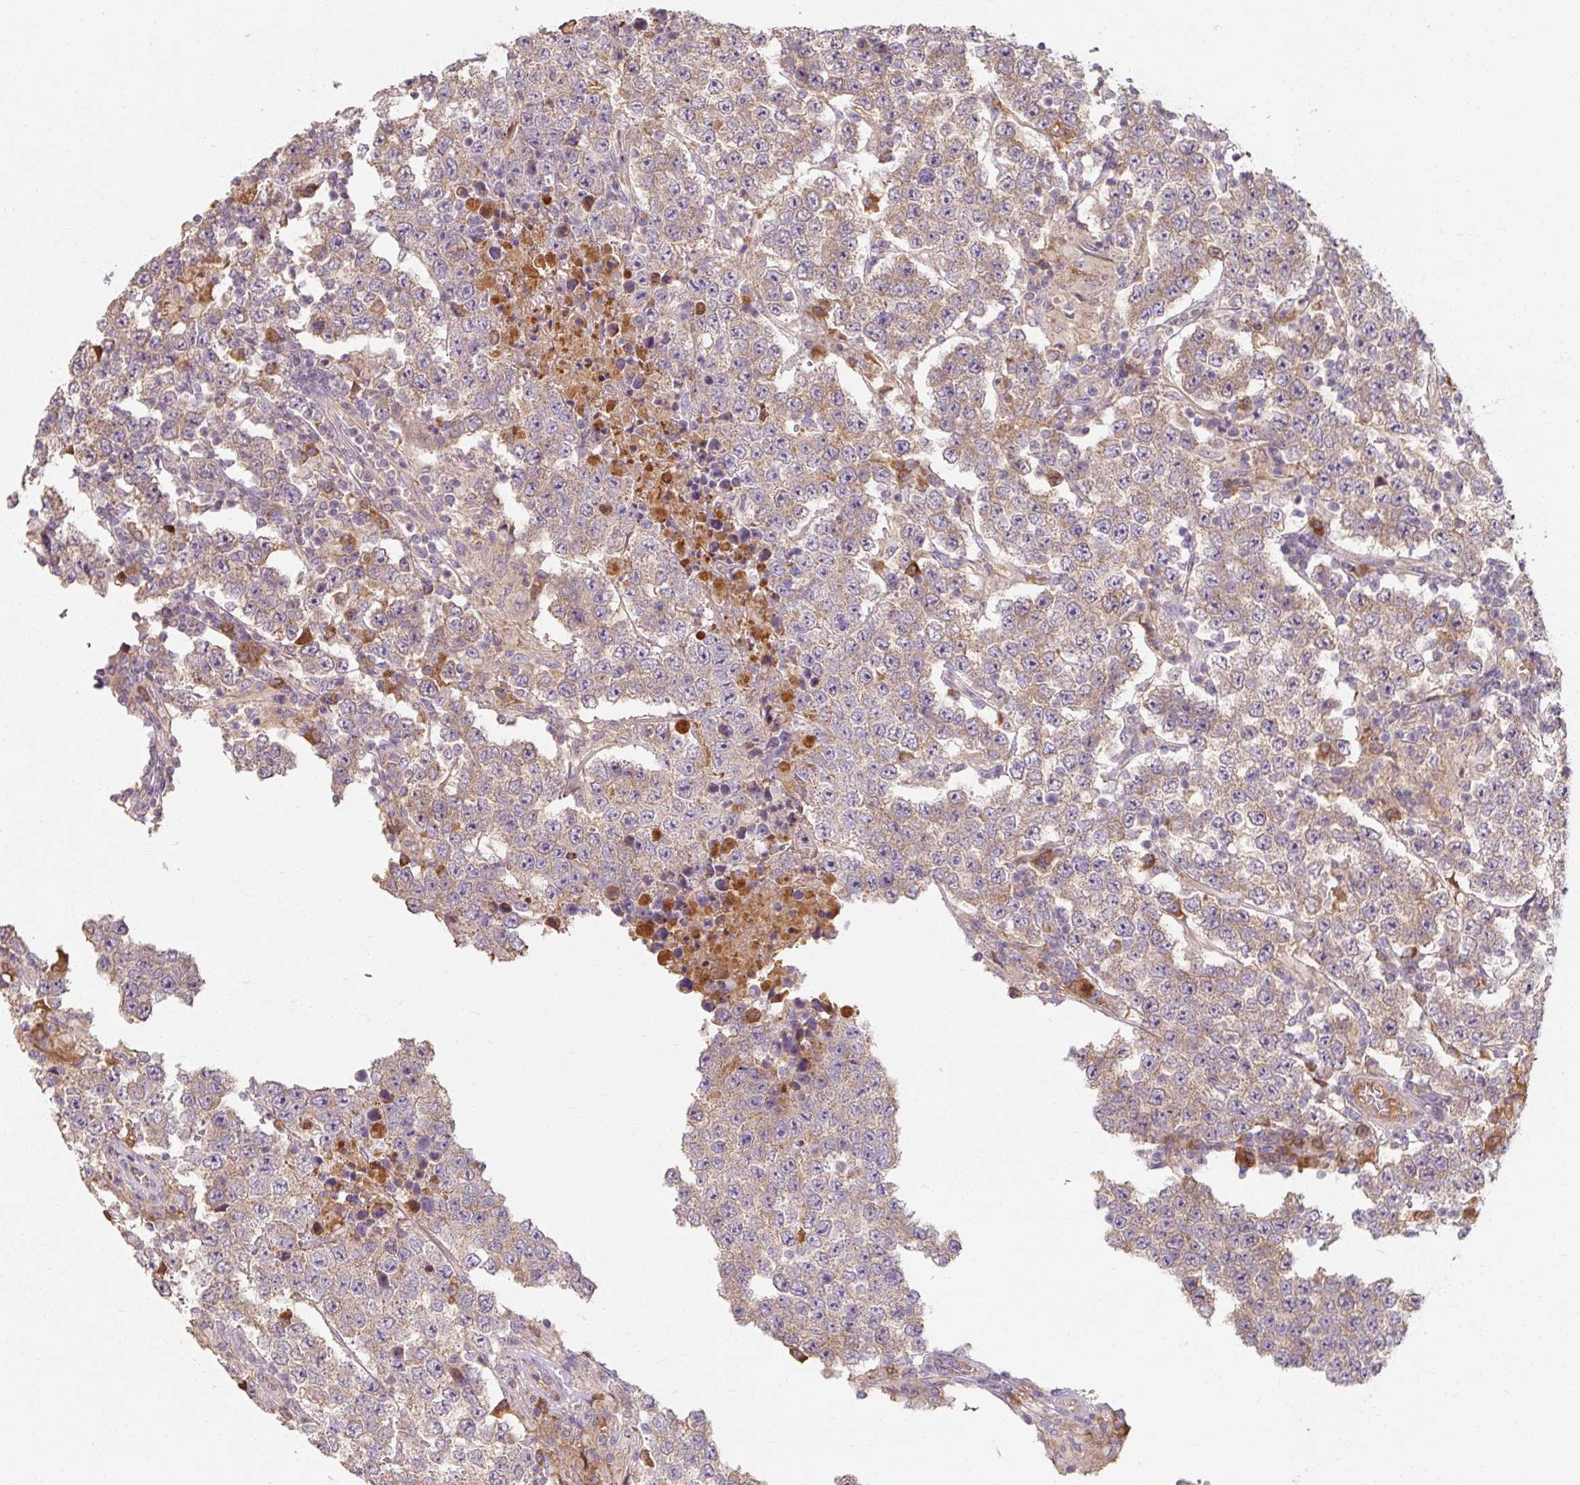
{"staining": {"intensity": "weak", "quantity": ">75%", "location": "cytoplasmic/membranous"}, "tissue": "testis cancer", "cell_type": "Tumor cells", "image_type": "cancer", "snomed": [{"axis": "morphology", "description": "Normal tissue, NOS"}, {"axis": "morphology", "description": "Urothelial carcinoma, High grade"}, {"axis": "morphology", "description": "Seminoma, NOS"}, {"axis": "morphology", "description": "Carcinoma, Embryonal, NOS"}, {"axis": "topography", "description": "Urinary bladder"}, {"axis": "topography", "description": "Testis"}], "caption": "Tumor cells demonstrate low levels of weak cytoplasmic/membranous expression in about >75% of cells in testis cancer. The staining is performed using DAB brown chromogen to label protein expression. The nuclei are counter-stained blue using hematoxylin.", "gene": "TSEN54", "patient": {"sex": "male", "age": 41}}